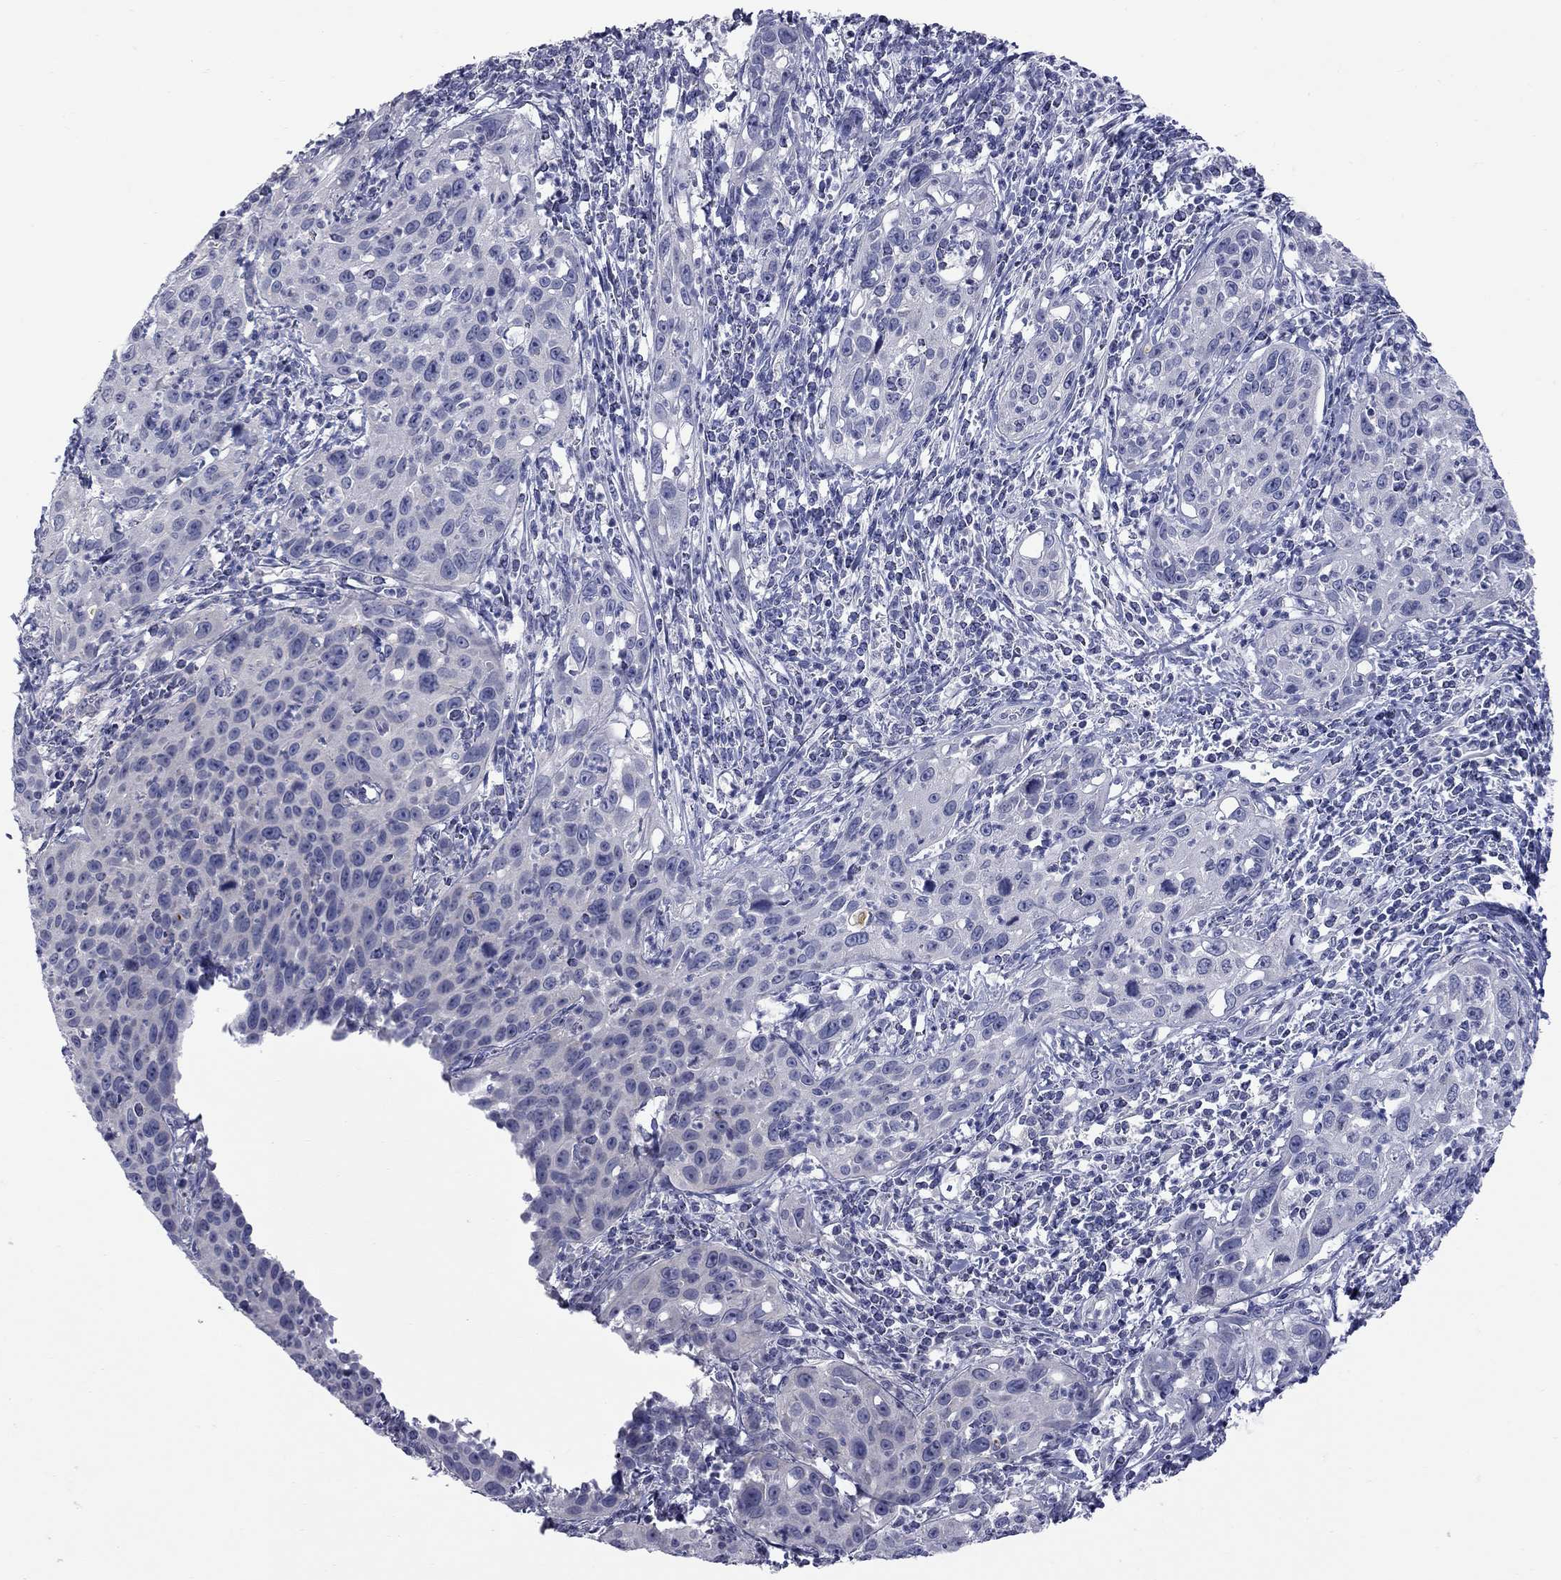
{"staining": {"intensity": "negative", "quantity": "none", "location": "none"}, "tissue": "cervical cancer", "cell_type": "Tumor cells", "image_type": "cancer", "snomed": [{"axis": "morphology", "description": "Squamous cell carcinoma, NOS"}, {"axis": "topography", "description": "Cervix"}], "caption": "Tumor cells show no significant protein staining in cervical cancer. (Brightfield microscopy of DAB (3,3'-diaminobenzidine) IHC at high magnification).", "gene": "ABCB4", "patient": {"sex": "female", "age": 26}}